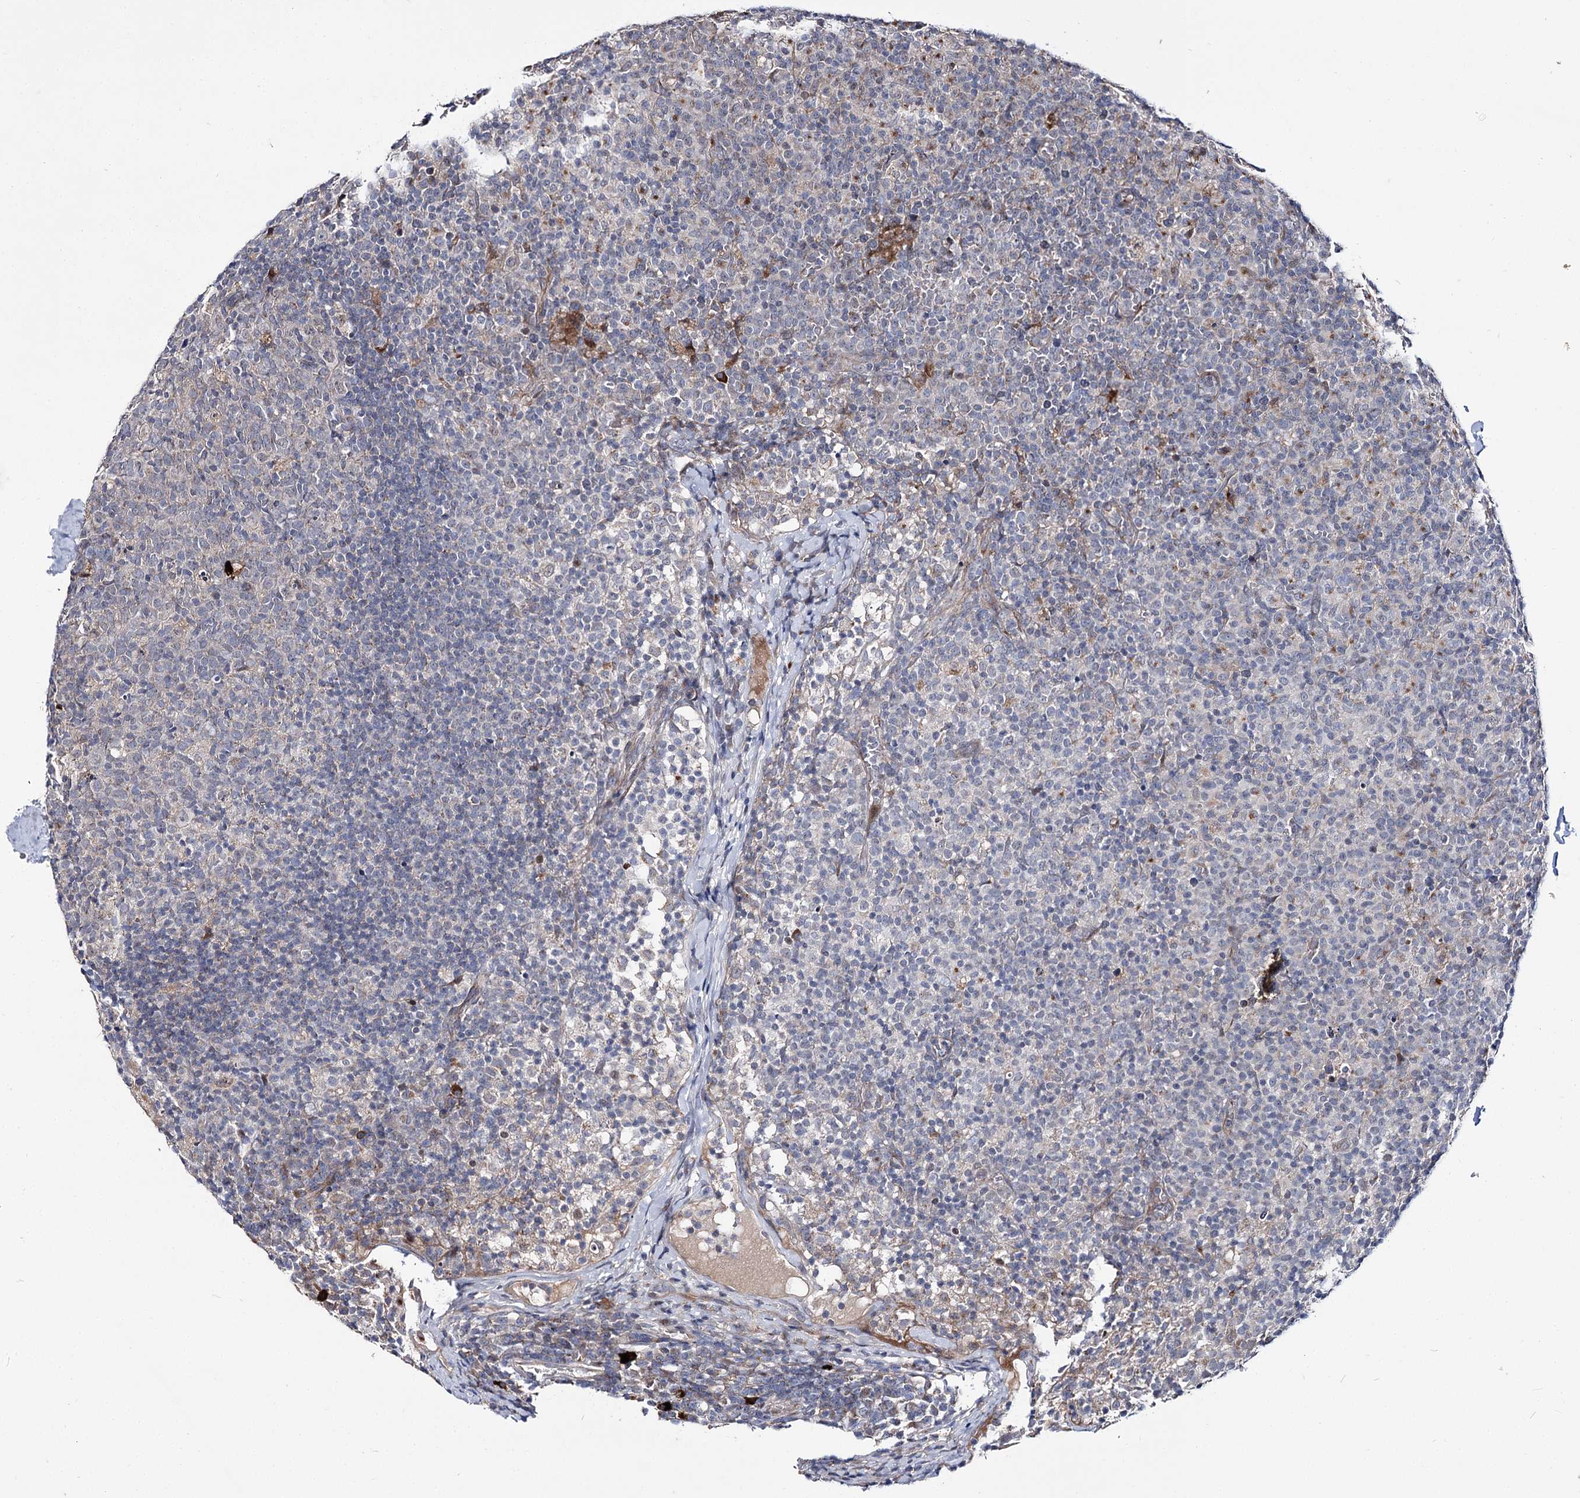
{"staining": {"intensity": "negative", "quantity": "none", "location": "none"}, "tissue": "lymph node", "cell_type": "Germinal center cells", "image_type": "normal", "snomed": [{"axis": "morphology", "description": "Normal tissue, NOS"}, {"axis": "morphology", "description": "Inflammation, NOS"}, {"axis": "topography", "description": "Lymph node"}], "caption": "DAB immunohistochemical staining of benign lymph node reveals no significant positivity in germinal center cells.", "gene": "ARHGAP32", "patient": {"sex": "male", "age": 55}}